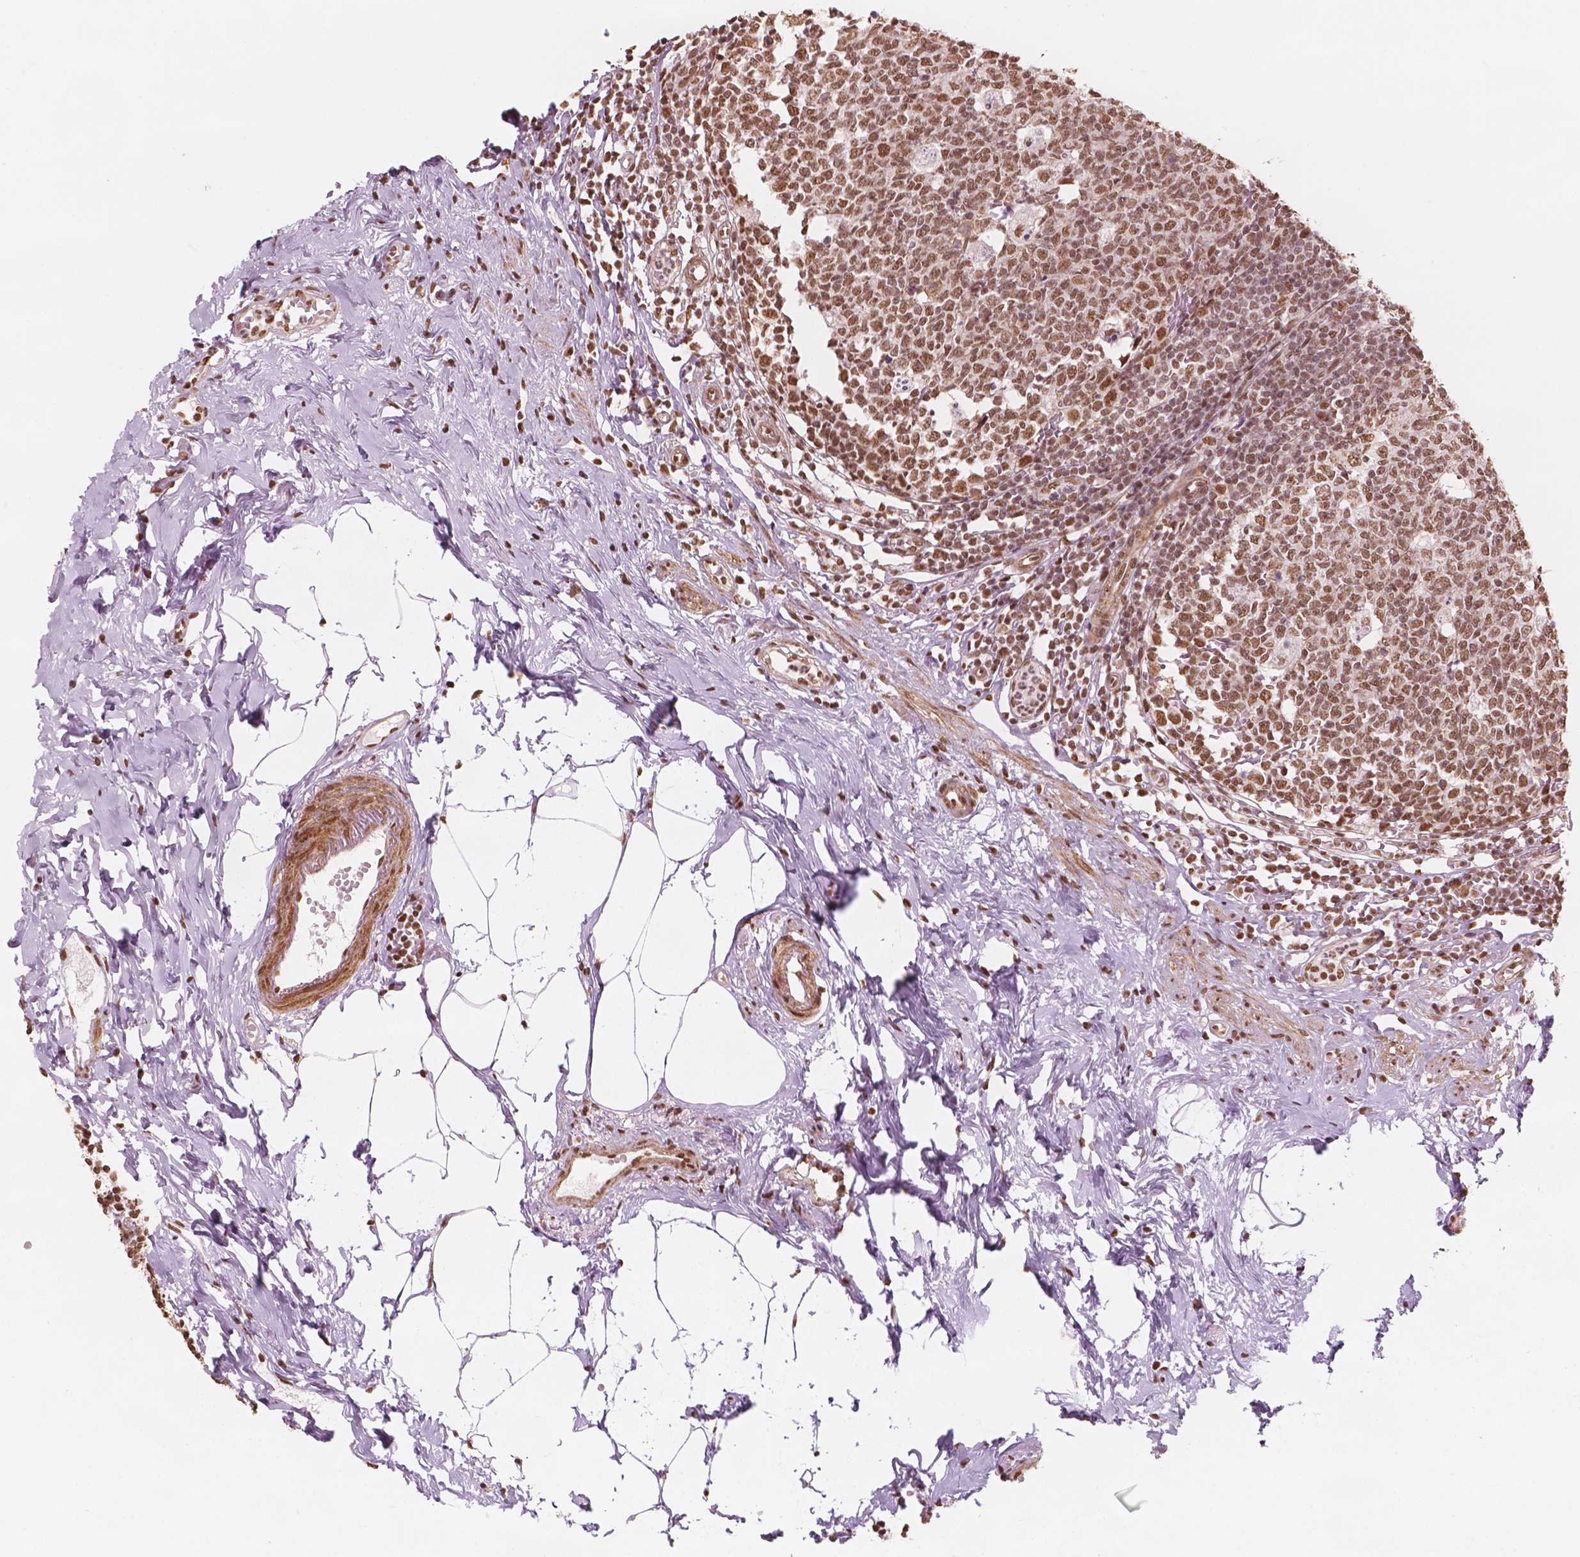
{"staining": {"intensity": "strong", "quantity": ">75%", "location": "nuclear"}, "tissue": "appendix", "cell_type": "Glandular cells", "image_type": "normal", "snomed": [{"axis": "morphology", "description": "Normal tissue, NOS"}, {"axis": "morphology", "description": "Carcinoma, endometroid"}, {"axis": "topography", "description": "Appendix"}, {"axis": "topography", "description": "Colon"}], "caption": "Strong nuclear protein staining is present in about >75% of glandular cells in appendix. Ihc stains the protein of interest in brown and the nuclei are stained blue.", "gene": "GTF3C5", "patient": {"sex": "female", "age": 60}}